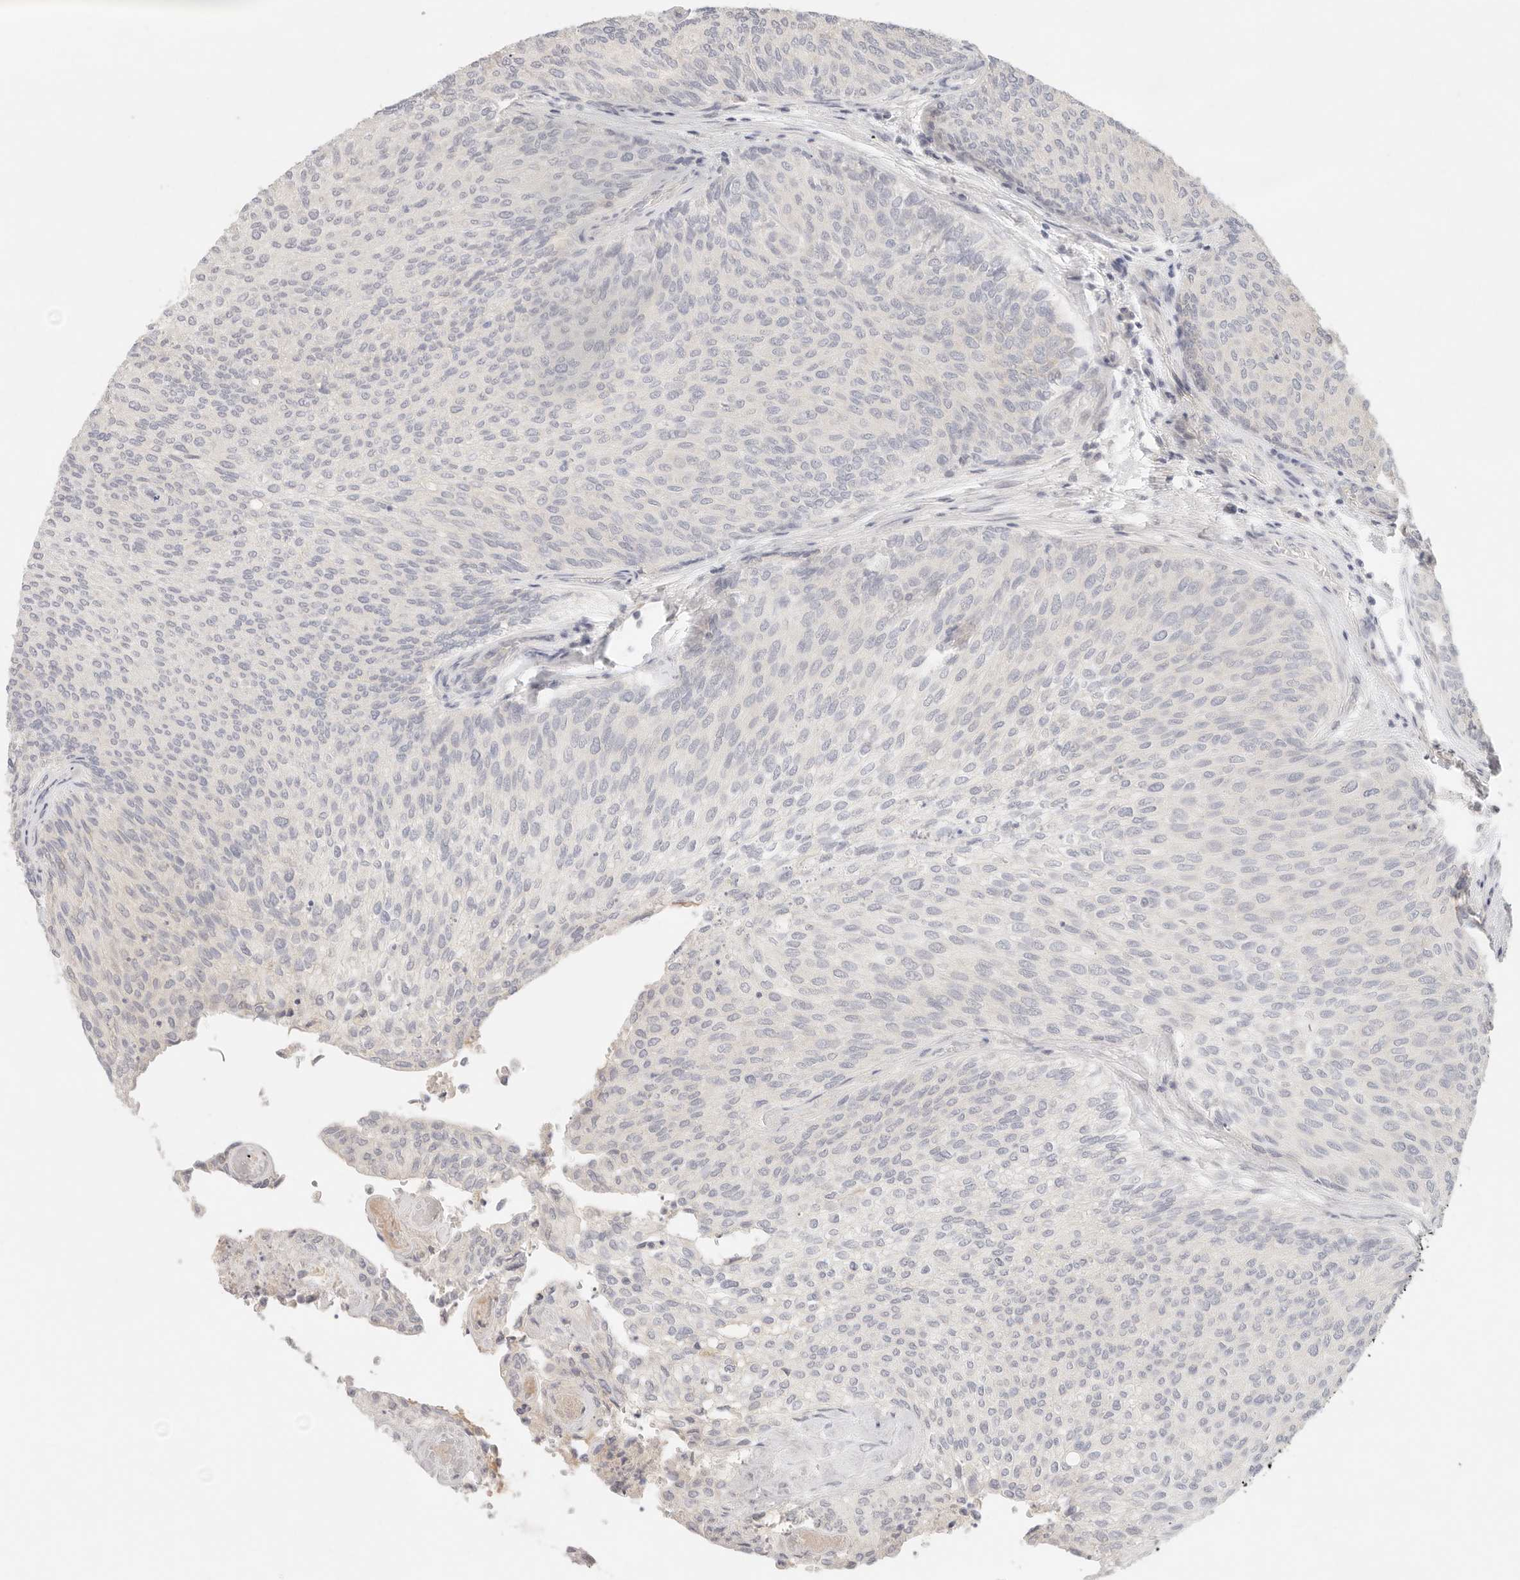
{"staining": {"intensity": "negative", "quantity": "none", "location": "none"}, "tissue": "urothelial cancer", "cell_type": "Tumor cells", "image_type": "cancer", "snomed": [{"axis": "morphology", "description": "Urothelial carcinoma, Low grade"}, {"axis": "topography", "description": "Urinary bladder"}], "caption": "A photomicrograph of human urothelial cancer is negative for staining in tumor cells.", "gene": "SPHK1", "patient": {"sex": "female", "age": 79}}